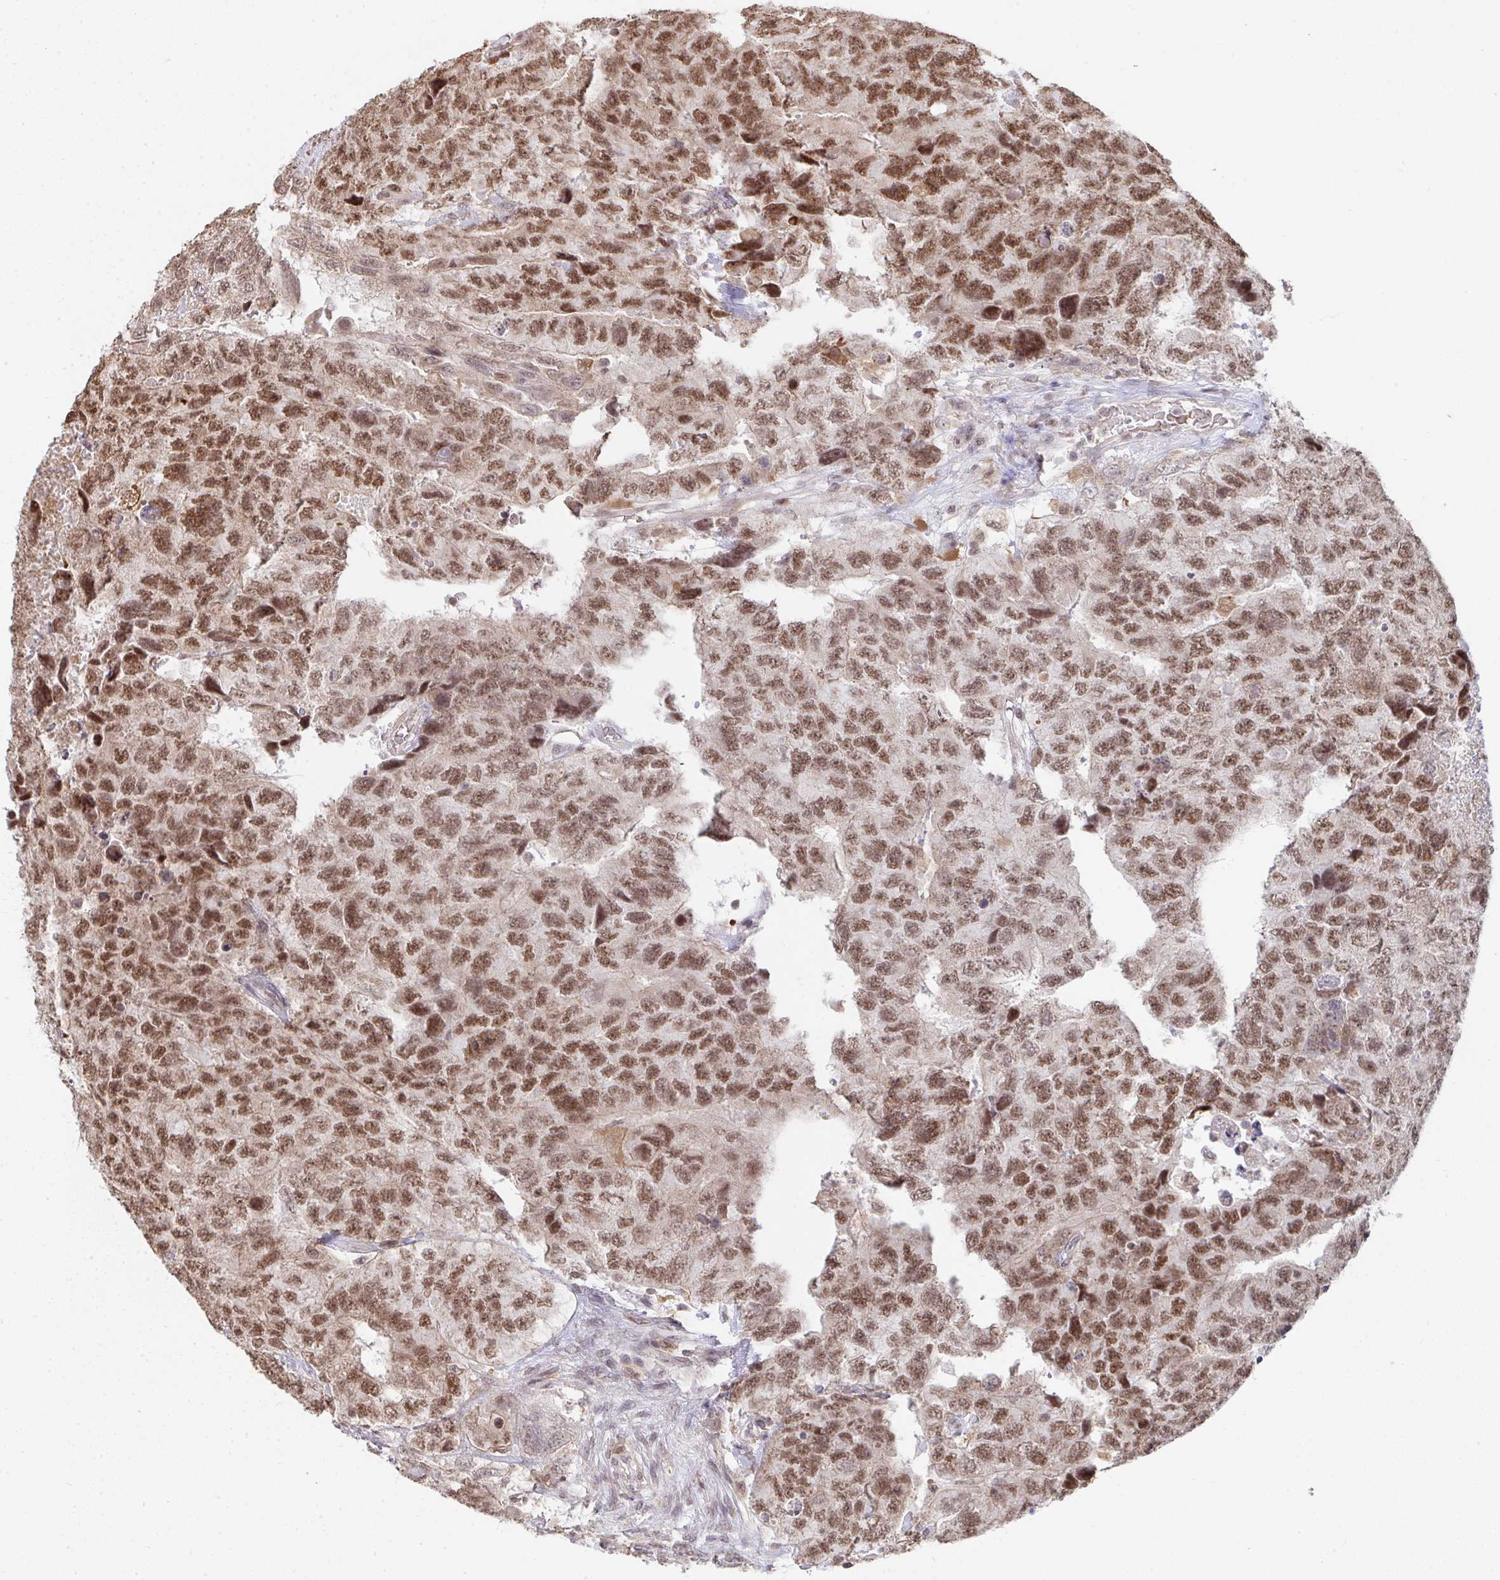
{"staining": {"intensity": "moderate", "quantity": ">75%", "location": "nuclear"}, "tissue": "testis cancer", "cell_type": "Tumor cells", "image_type": "cancer", "snomed": [{"axis": "morphology", "description": "Carcinoma, Embryonal, NOS"}, {"axis": "topography", "description": "Testis"}], "caption": "Immunohistochemical staining of human testis cancer reveals medium levels of moderate nuclear staining in about >75% of tumor cells.", "gene": "SAP30", "patient": {"sex": "male", "age": 24}}